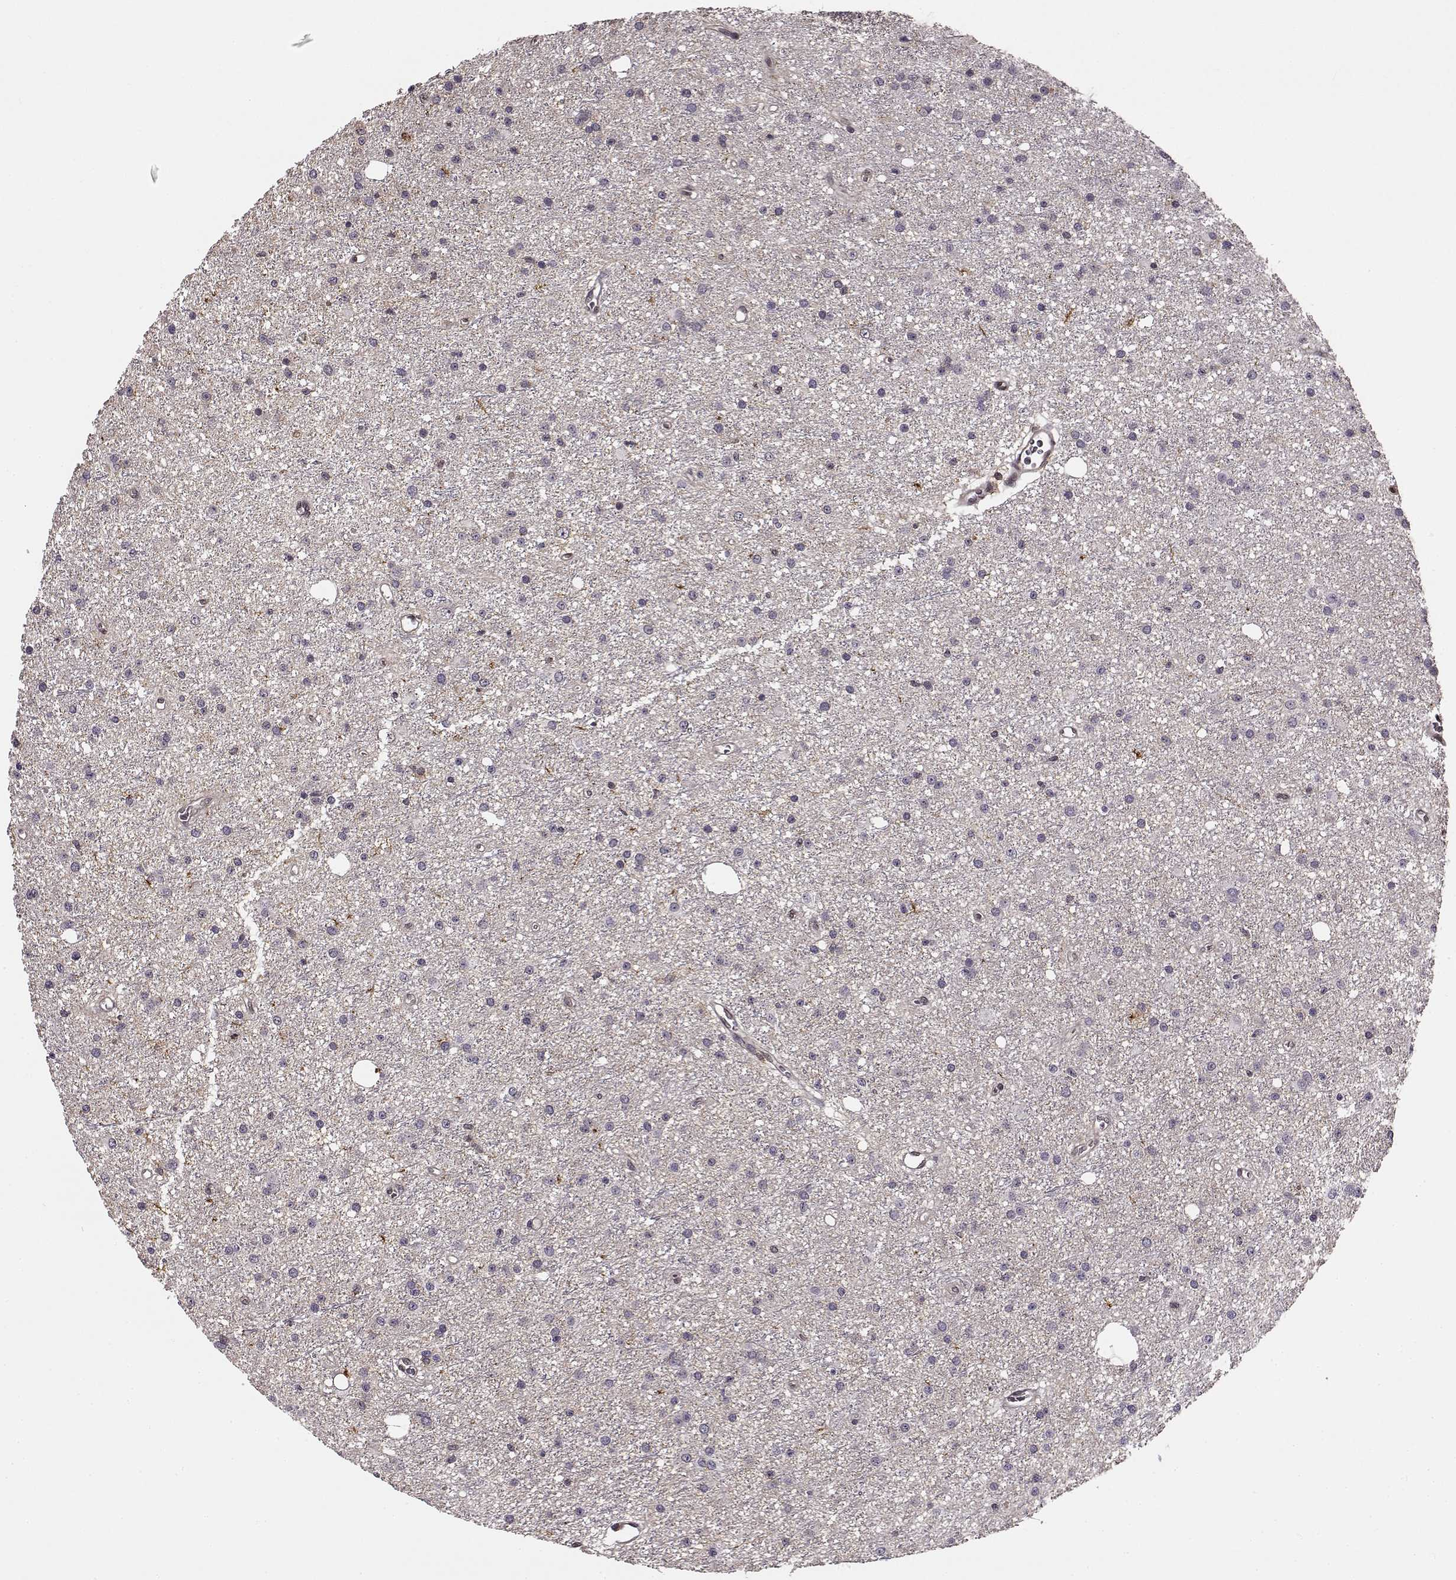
{"staining": {"intensity": "negative", "quantity": "none", "location": "none"}, "tissue": "glioma", "cell_type": "Tumor cells", "image_type": "cancer", "snomed": [{"axis": "morphology", "description": "Glioma, malignant, Low grade"}, {"axis": "topography", "description": "Brain"}], "caption": "IHC of glioma displays no positivity in tumor cells.", "gene": "MFSD1", "patient": {"sex": "male", "age": 27}}